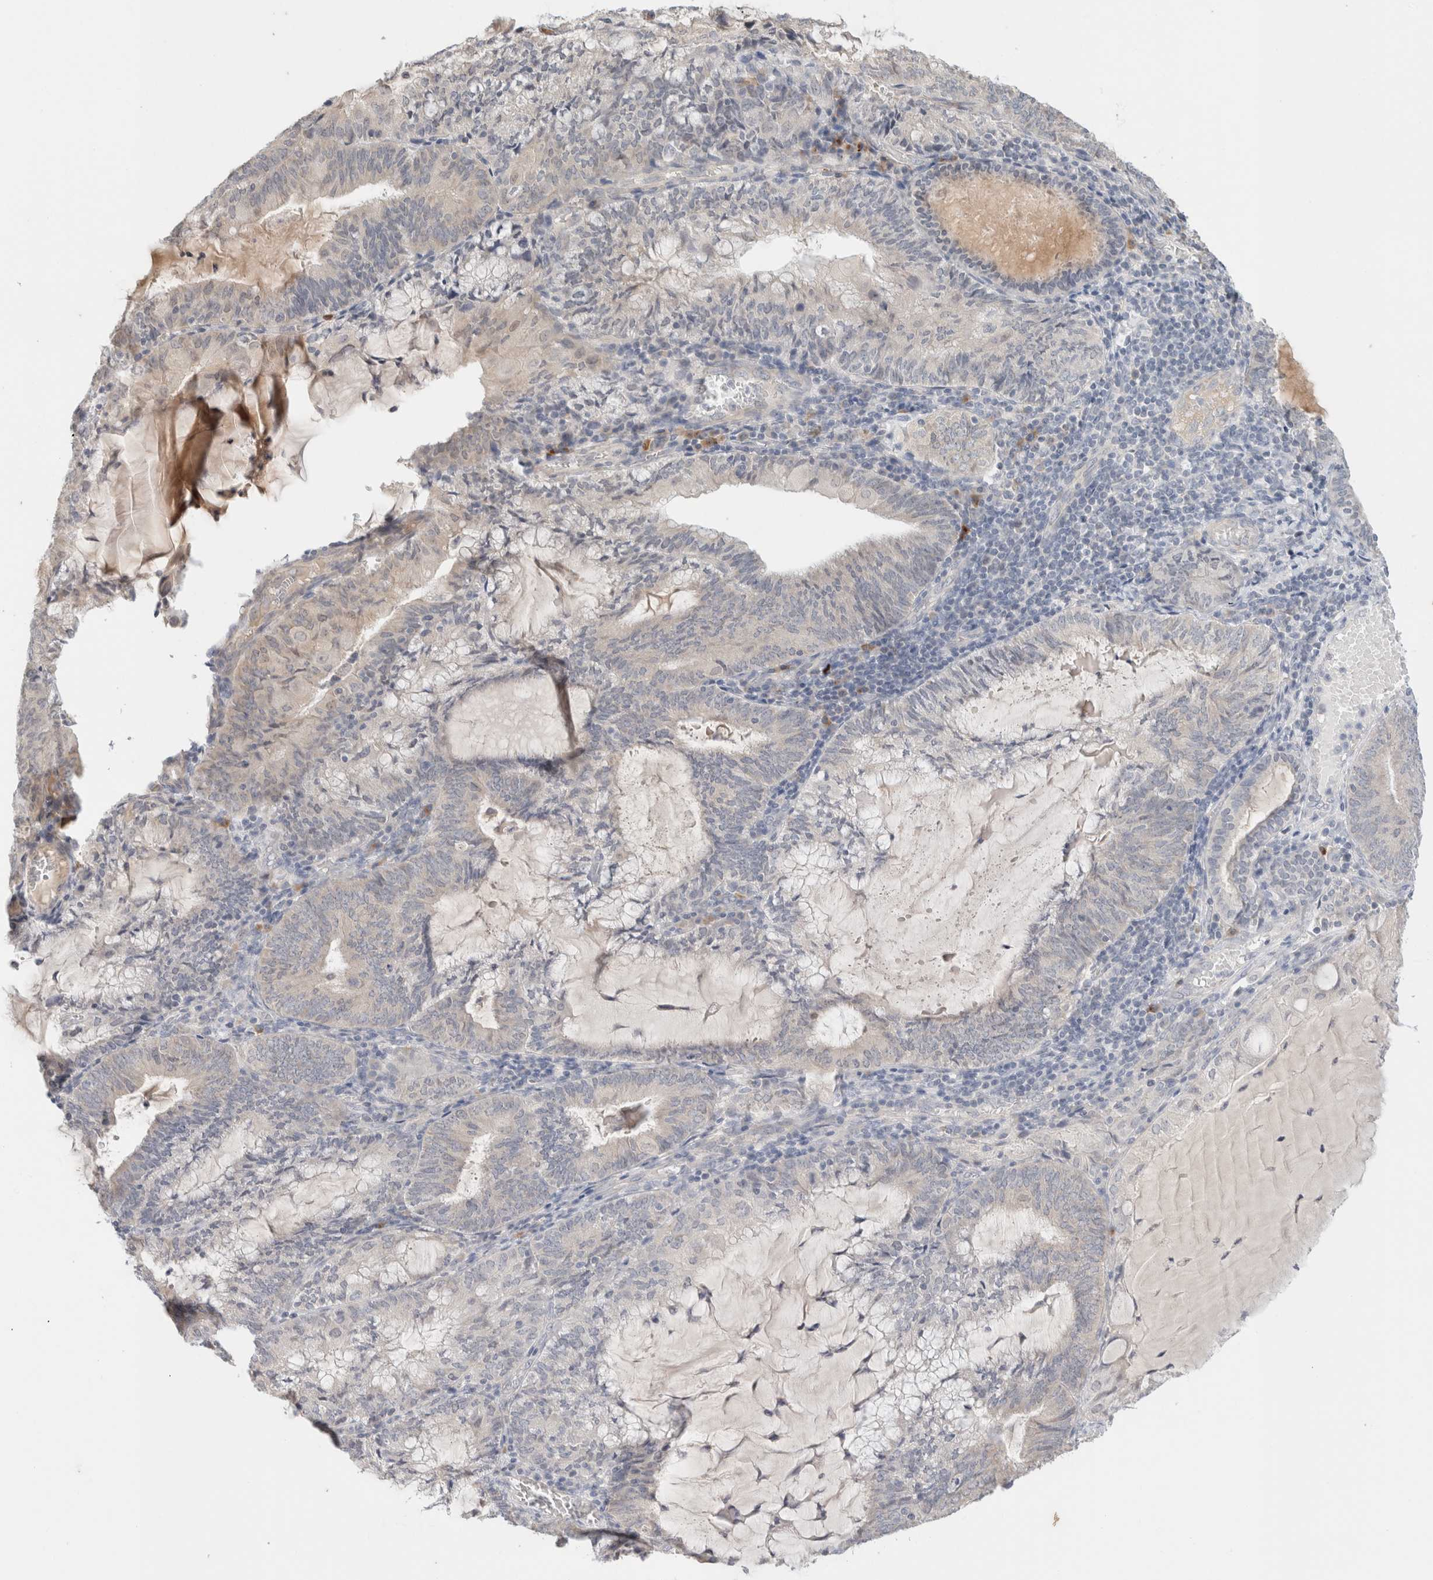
{"staining": {"intensity": "negative", "quantity": "none", "location": "none"}, "tissue": "endometrial cancer", "cell_type": "Tumor cells", "image_type": "cancer", "snomed": [{"axis": "morphology", "description": "Adenocarcinoma, NOS"}, {"axis": "topography", "description": "Endometrium"}], "caption": "Tumor cells show no significant protein staining in endometrial cancer (adenocarcinoma).", "gene": "SPRTN", "patient": {"sex": "female", "age": 81}}